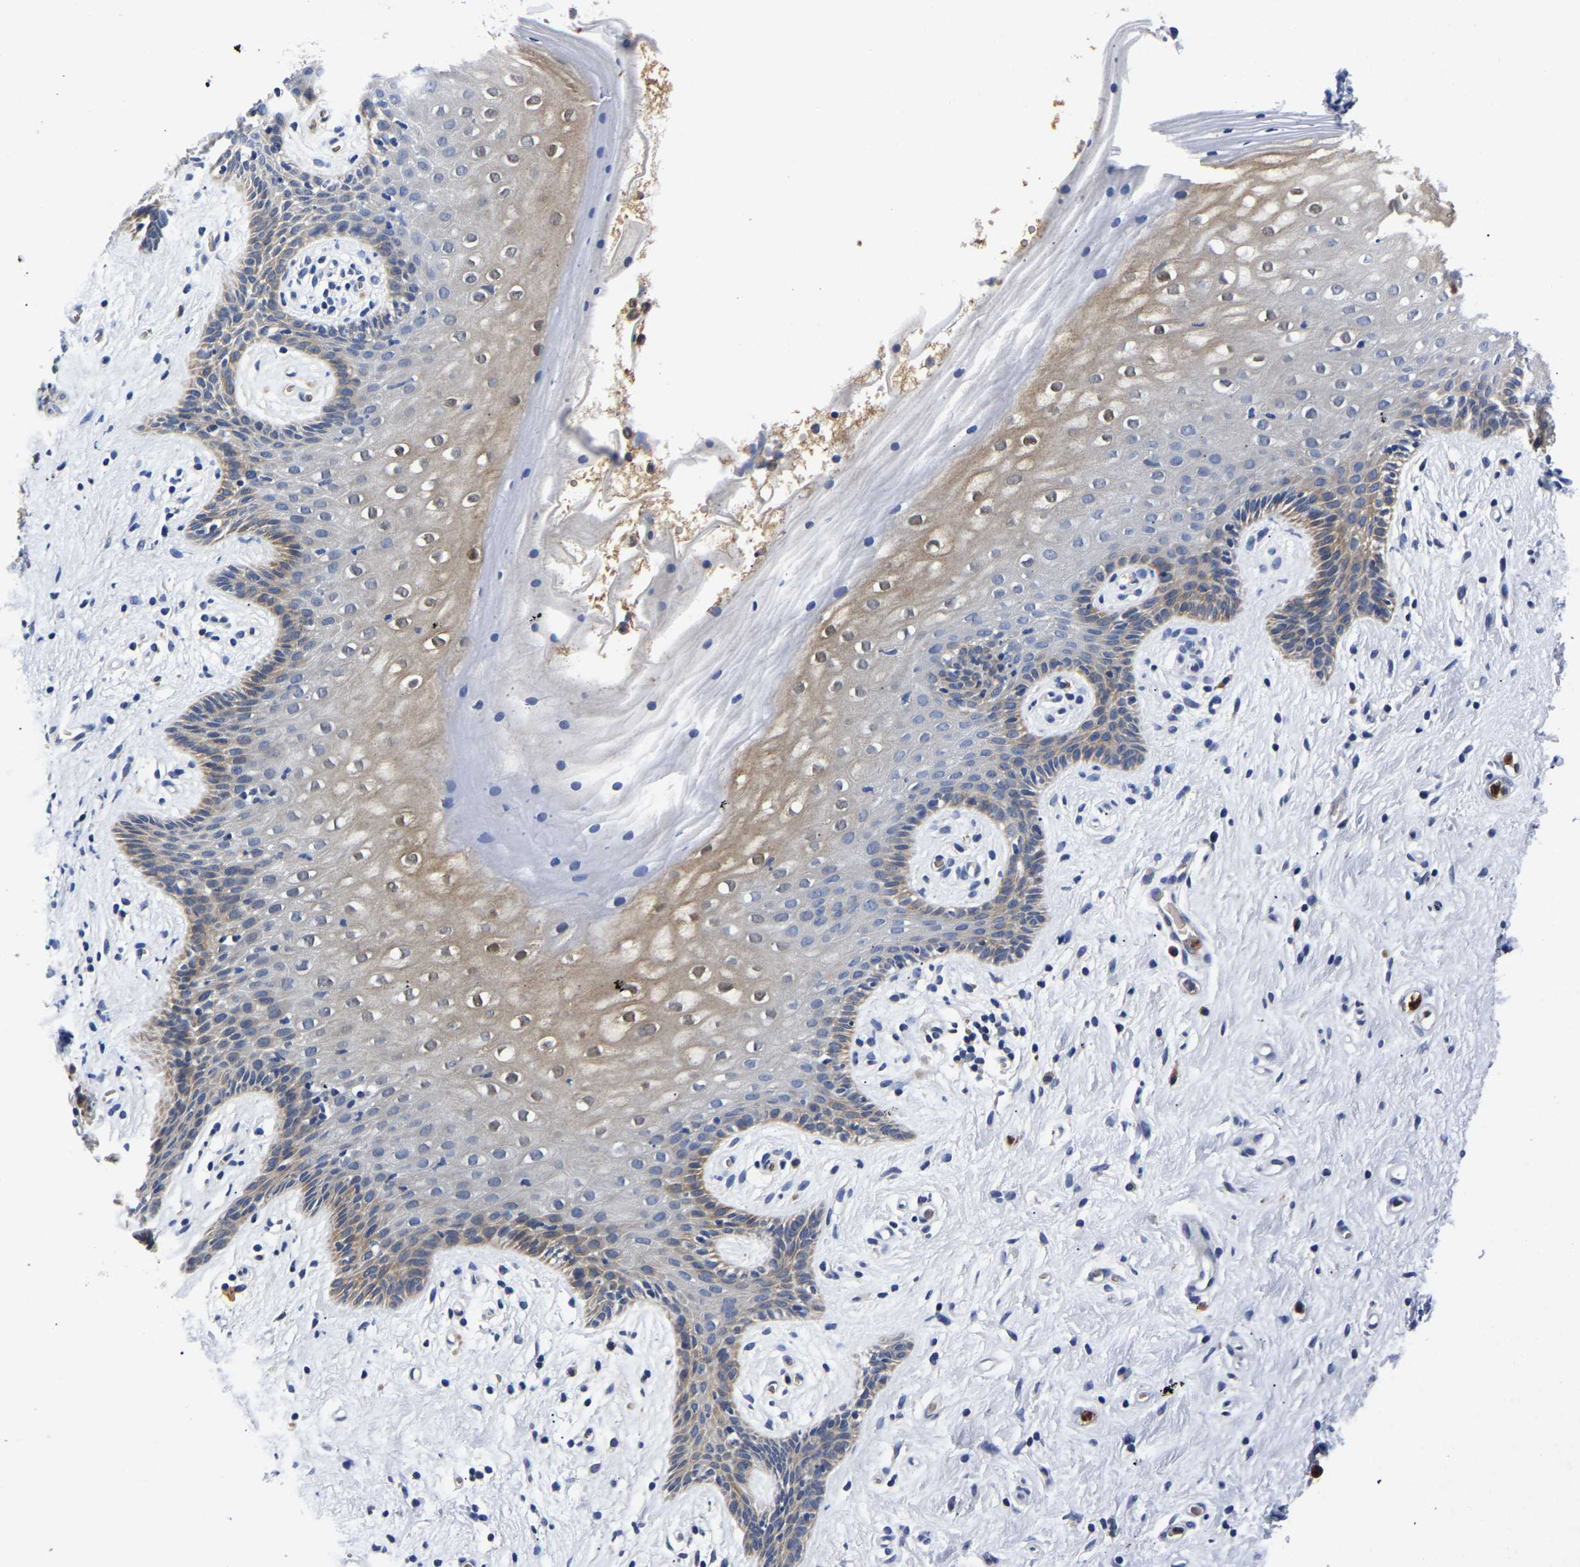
{"staining": {"intensity": "moderate", "quantity": "<25%", "location": "cytoplasmic/membranous"}, "tissue": "vagina", "cell_type": "Squamous epithelial cells", "image_type": "normal", "snomed": [{"axis": "morphology", "description": "Normal tissue, NOS"}, {"axis": "topography", "description": "Vagina"}], "caption": "Protein staining of benign vagina reveals moderate cytoplasmic/membranous positivity in approximately <25% of squamous epithelial cells. The staining was performed using DAB, with brown indicating positive protein expression. Nuclei are stained blue with hematoxylin.", "gene": "TOR1B", "patient": {"sex": "female", "age": 44}}